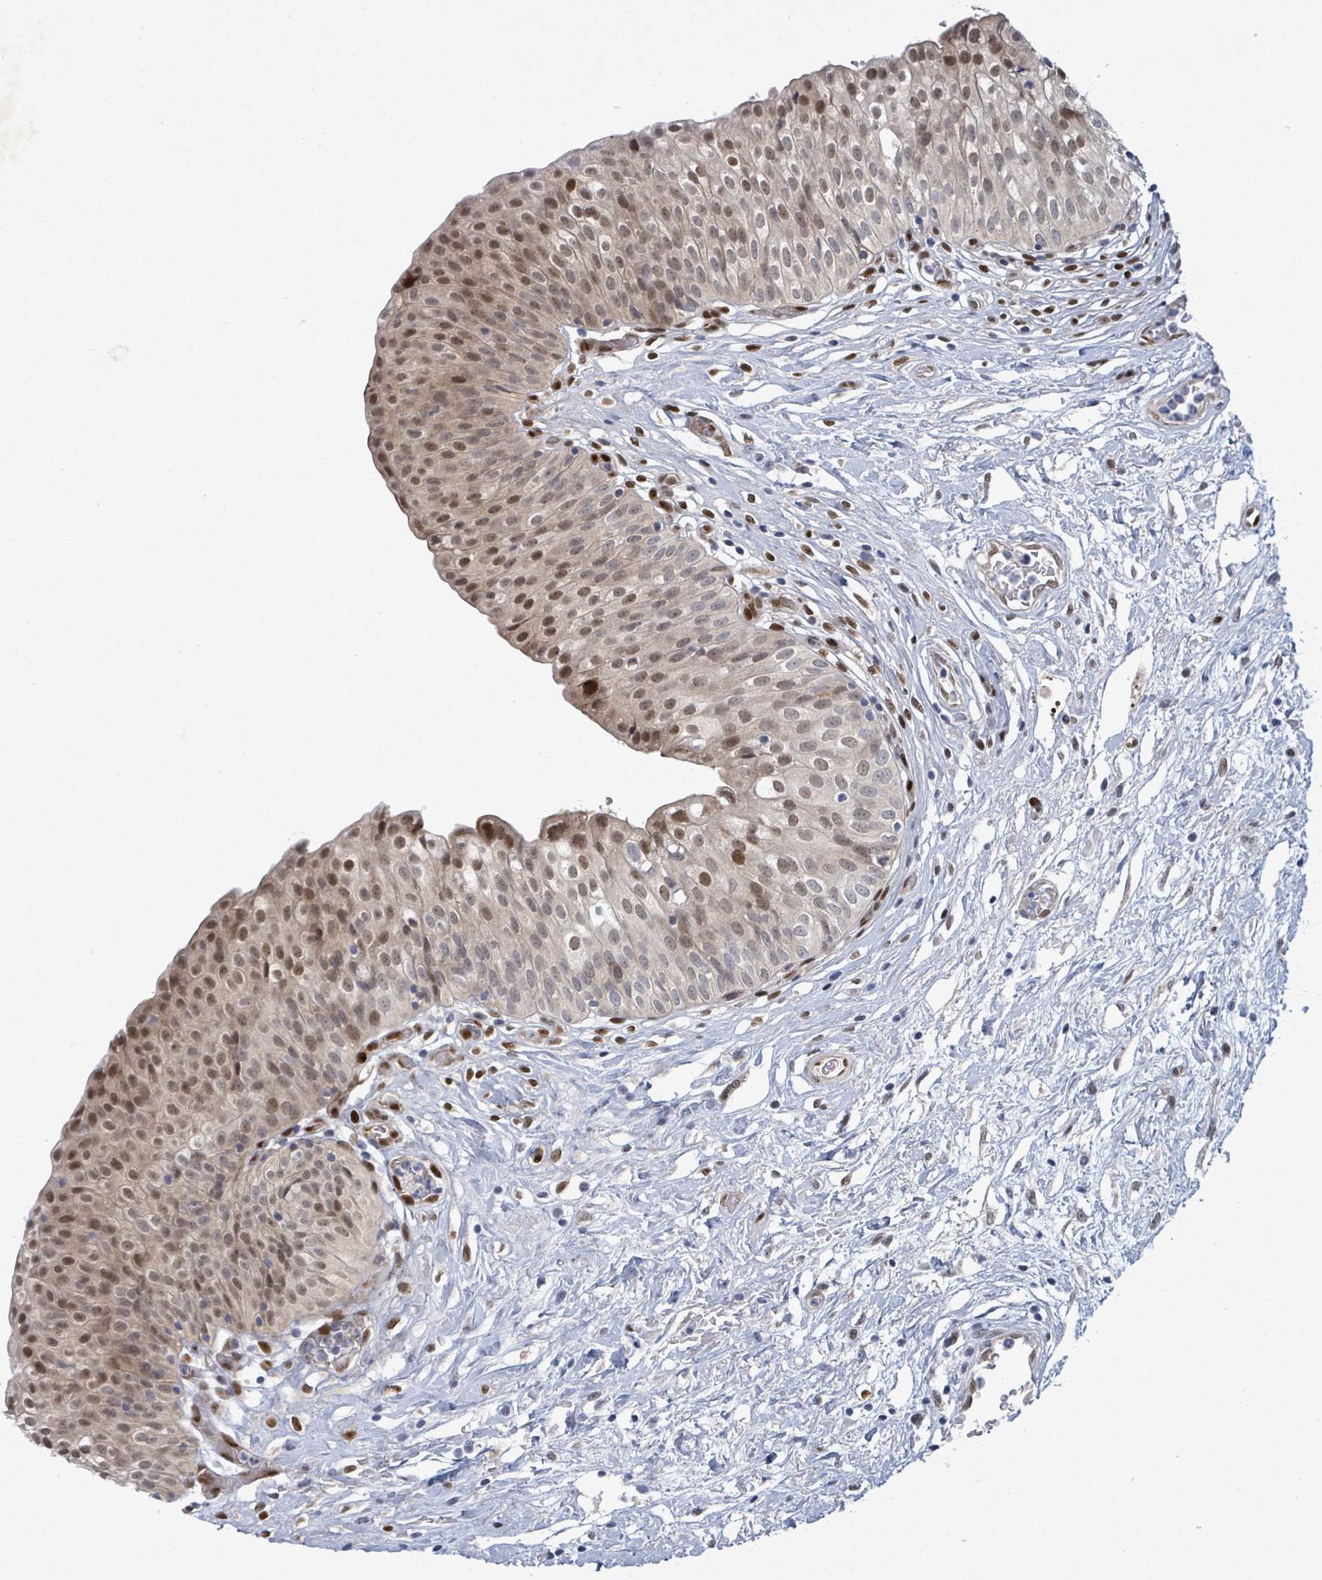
{"staining": {"intensity": "moderate", "quantity": ">75%", "location": "nuclear"}, "tissue": "urinary bladder", "cell_type": "Urothelial cells", "image_type": "normal", "snomed": [{"axis": "morphology", "description": "Normal tissue, NOS"}, {"axis": "topography", "description": "Urinary bladder"}], "caption": "This is an image of immunohistochemistry (IHC) staining of normal urinary bladder, which shows moderate staining in the nuclear of urothelial cells.", "gene": "TUSC1", "patient": {"sex": "male", "age": 55}}